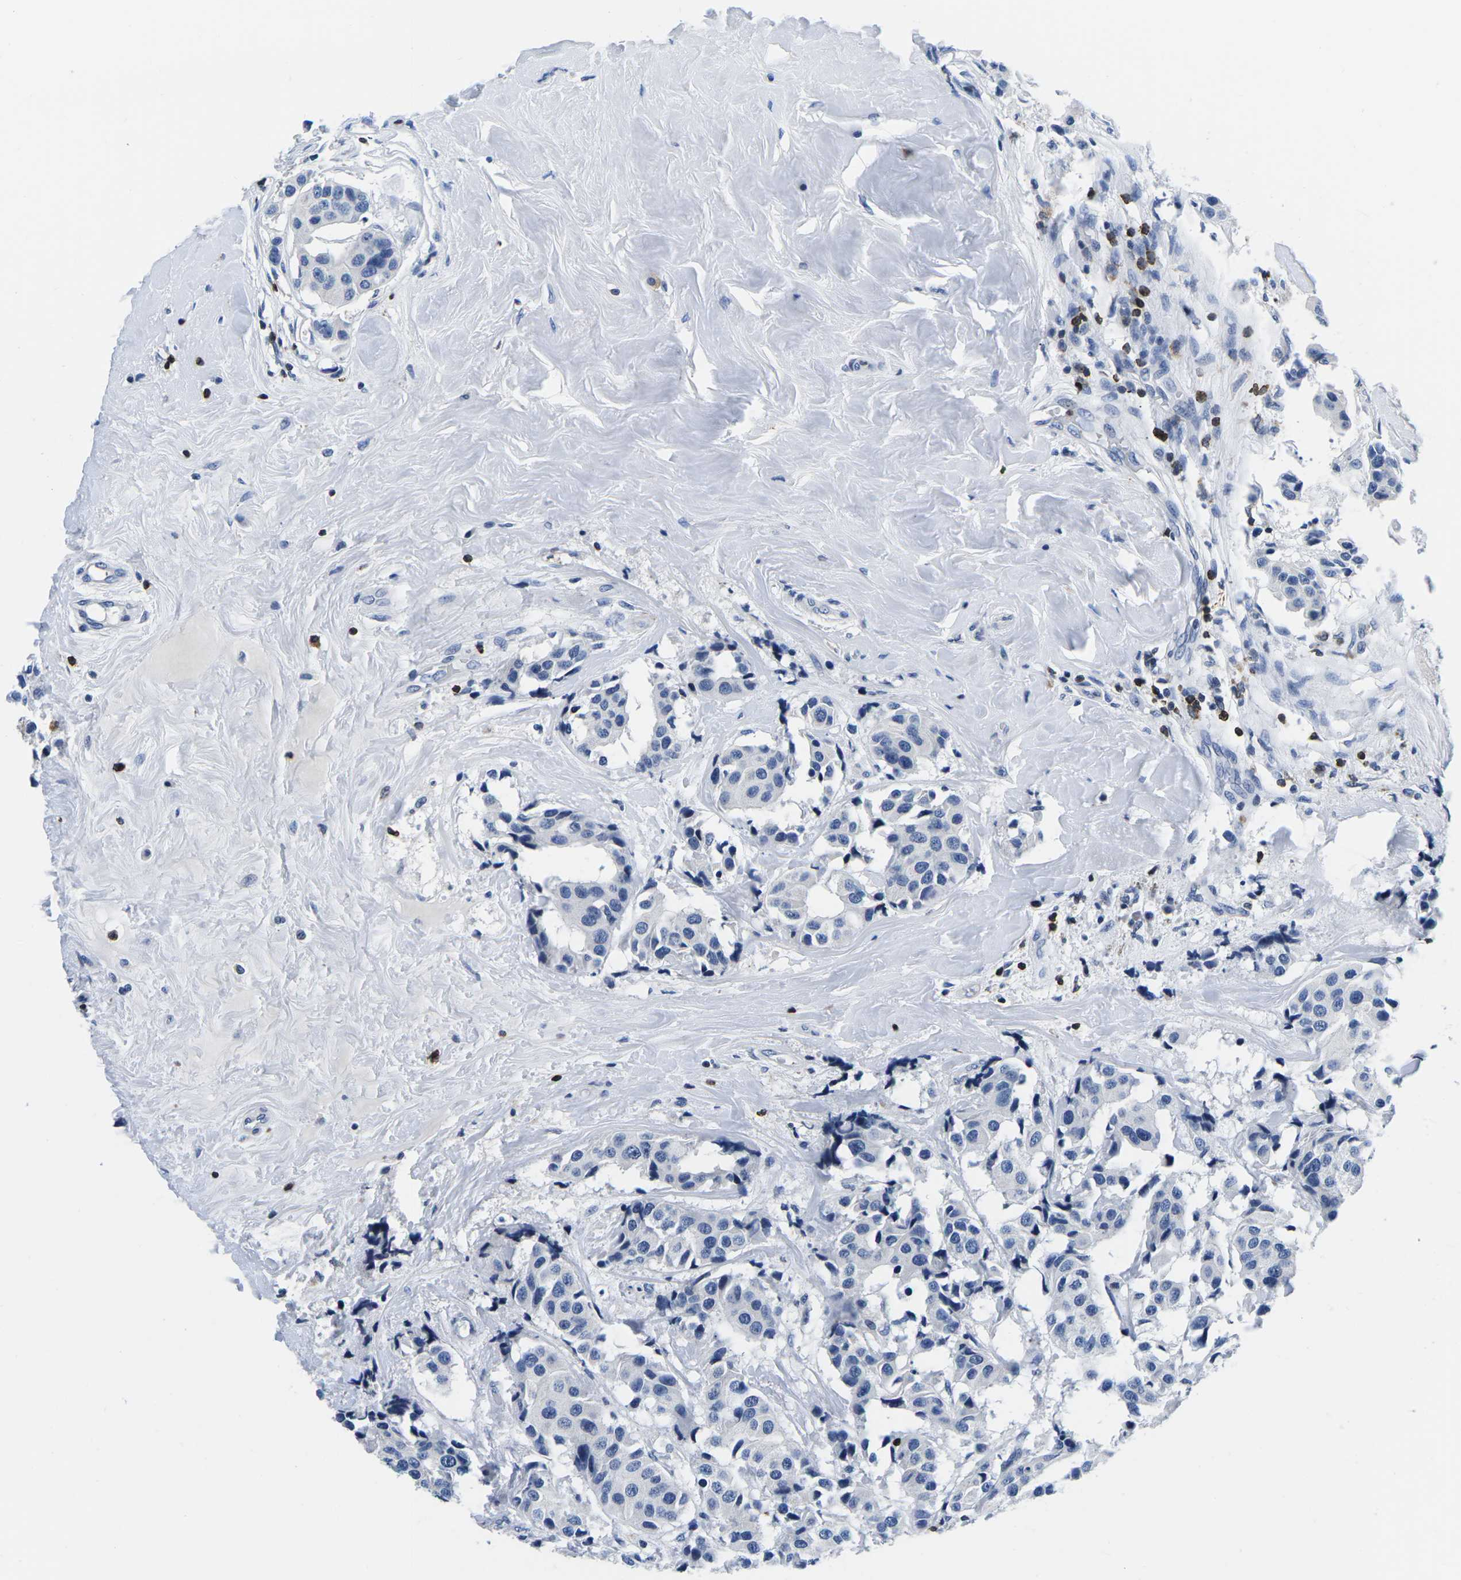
{"staining": {"intensity": "negative", "quantity": "none", "location": "none"}, "tissue": "breast cancer", "cell_type": "Tumor cells", "image_type": "cancer", "snomed": [{"axis": "morphology", "description": "Normal tissue, NOS"}, {"axis": "morphology", "description": "Duct carcinoma"}, {"axis": "topography", "description": "Breast"}], "caption": "A micrograph of human infiltrating ductal carcinoma (breast) is negative for staining in tumor cells.", "gene": "CTSW", "patient": {"sex": "female", "age": 39}}